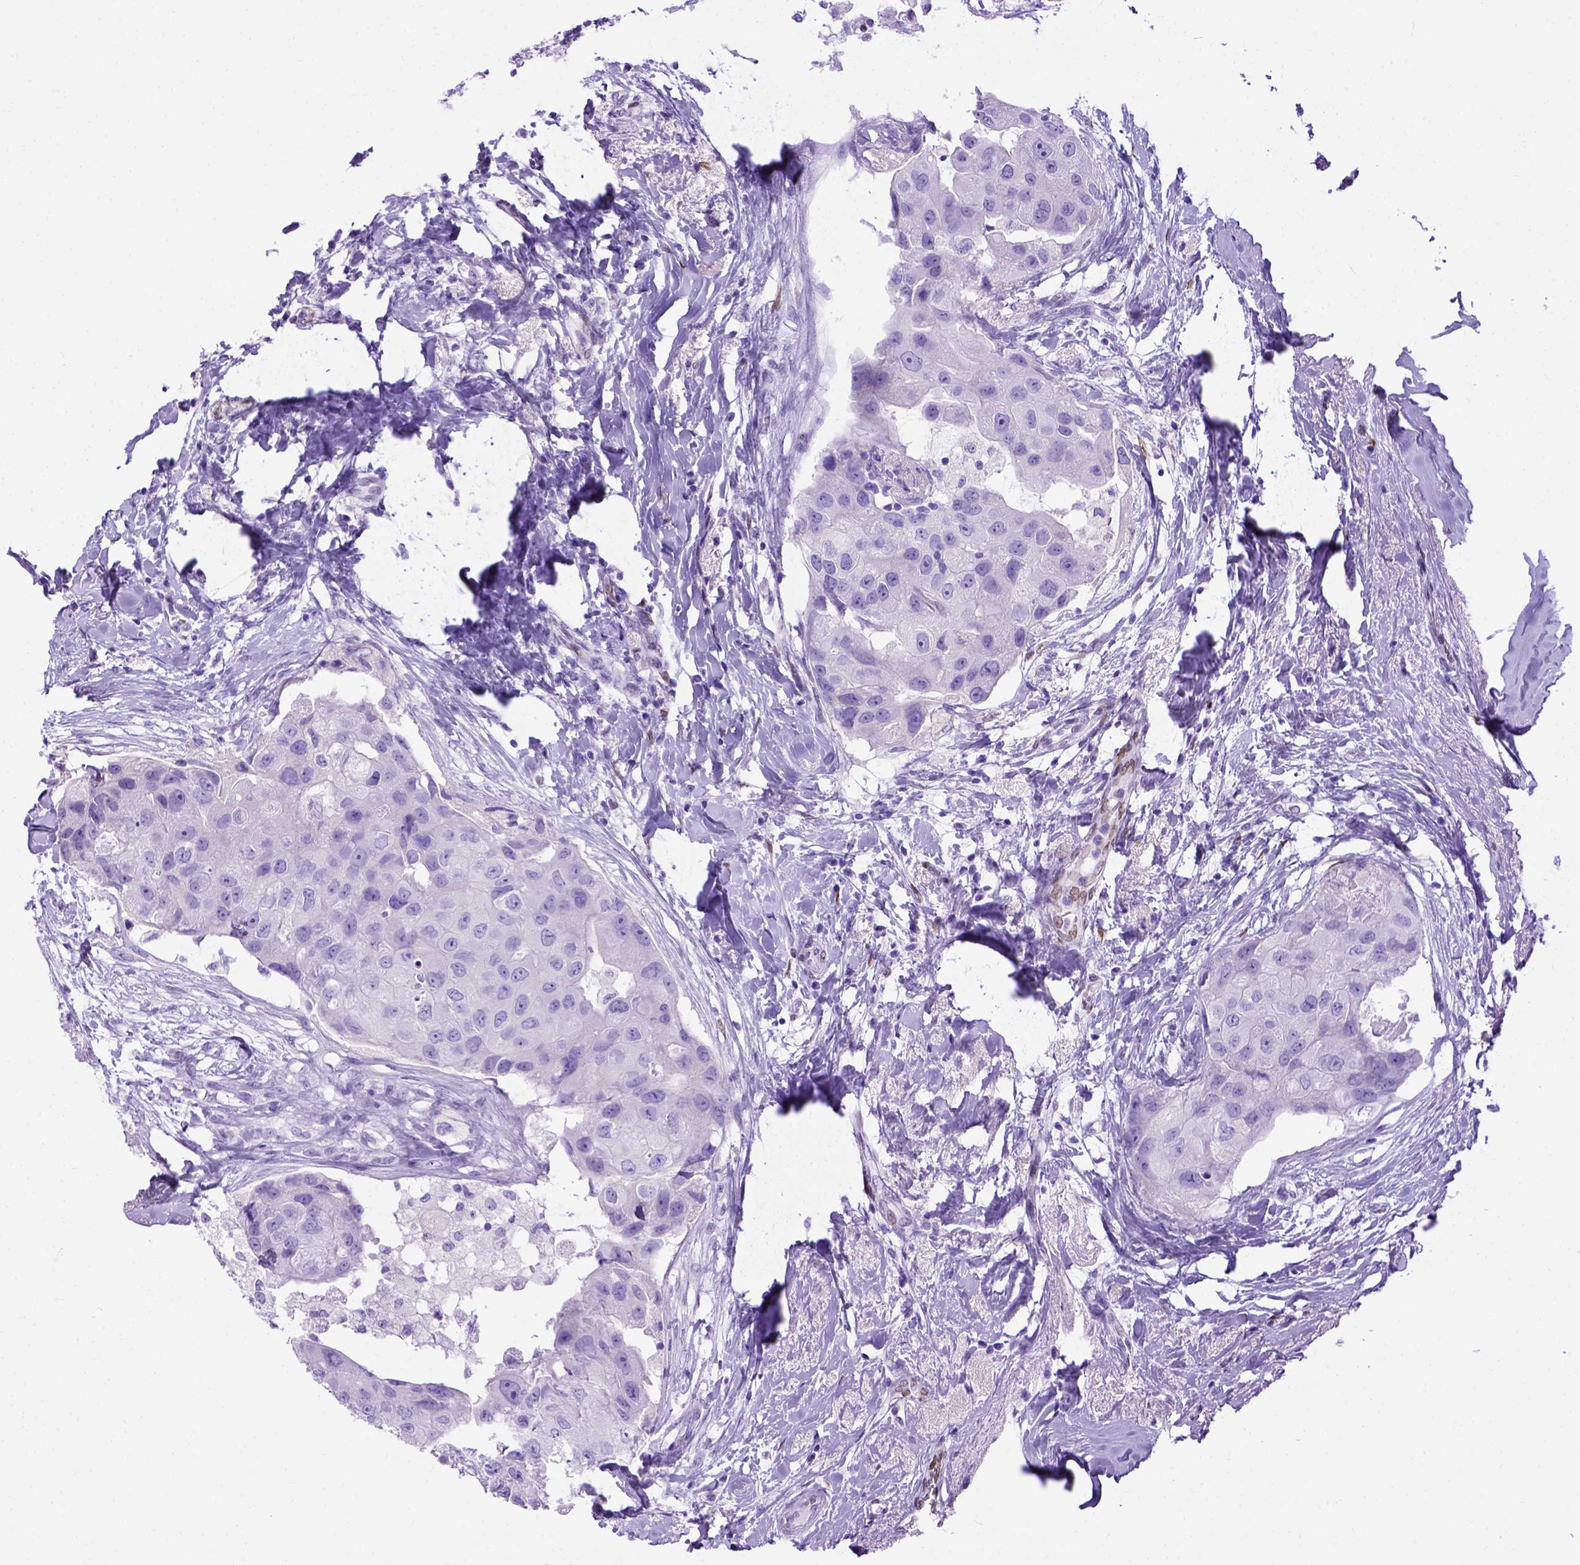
{"staining": {"intensity": "negative", "quantity": "none", "location": "none"}, "tissue": "breast cancer", "cell_type": "Tumor cells", "image_type": "cancer", "snomed": [{"axis": "morphology", "description": "Duct carcinoma"}, {"axis": "topography", "description": "Breast"}], "caption": "Immunohistochemistry histopathology image of human intraductal carcinoma (breast) stained for a protein (brown), which displays no staining in tumor cells.", "gene": "MEOX2", "patient": {"sex": "female", "age": 43}}